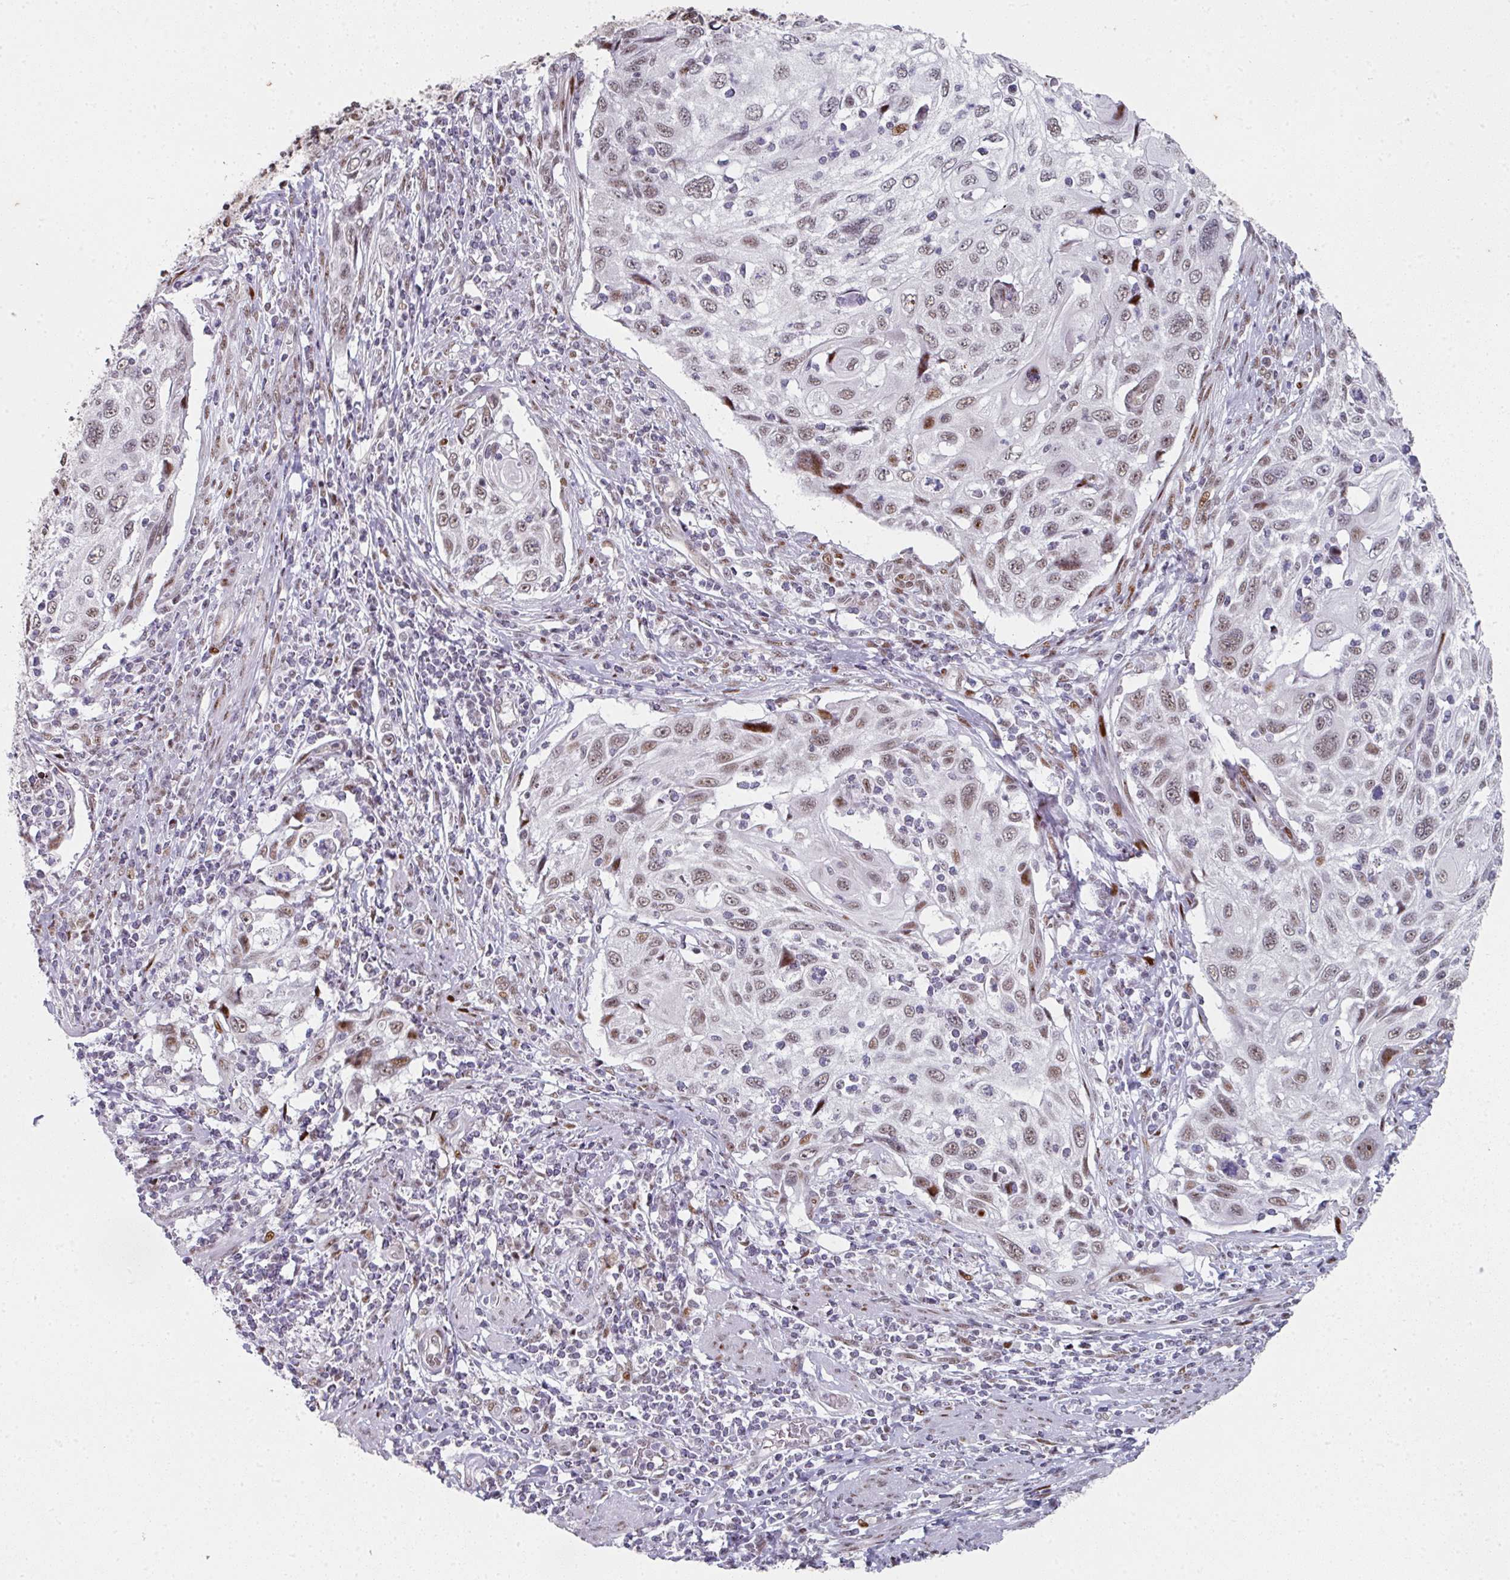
{"staining": {"intensity": "weak", "quantity": ">75%", "location": "nuclear"}, "tissue": "cervical cancer", "cell_type": "Tumor cells", "image_type": "cancer", "snomed": [{"axis": "morphology", "description": "Squamous cell carcinoma, NOS"}, {"axis": "topography", "description": "Cervix"}], "caption": "Squamous cell carcinoma (cervical) stained for a protein (brown) shows weak nuclear positive expression in approximately >75% of tumor cells.", "gene": "SF3B5", "patient": {"sex": "female", "age": 70}}